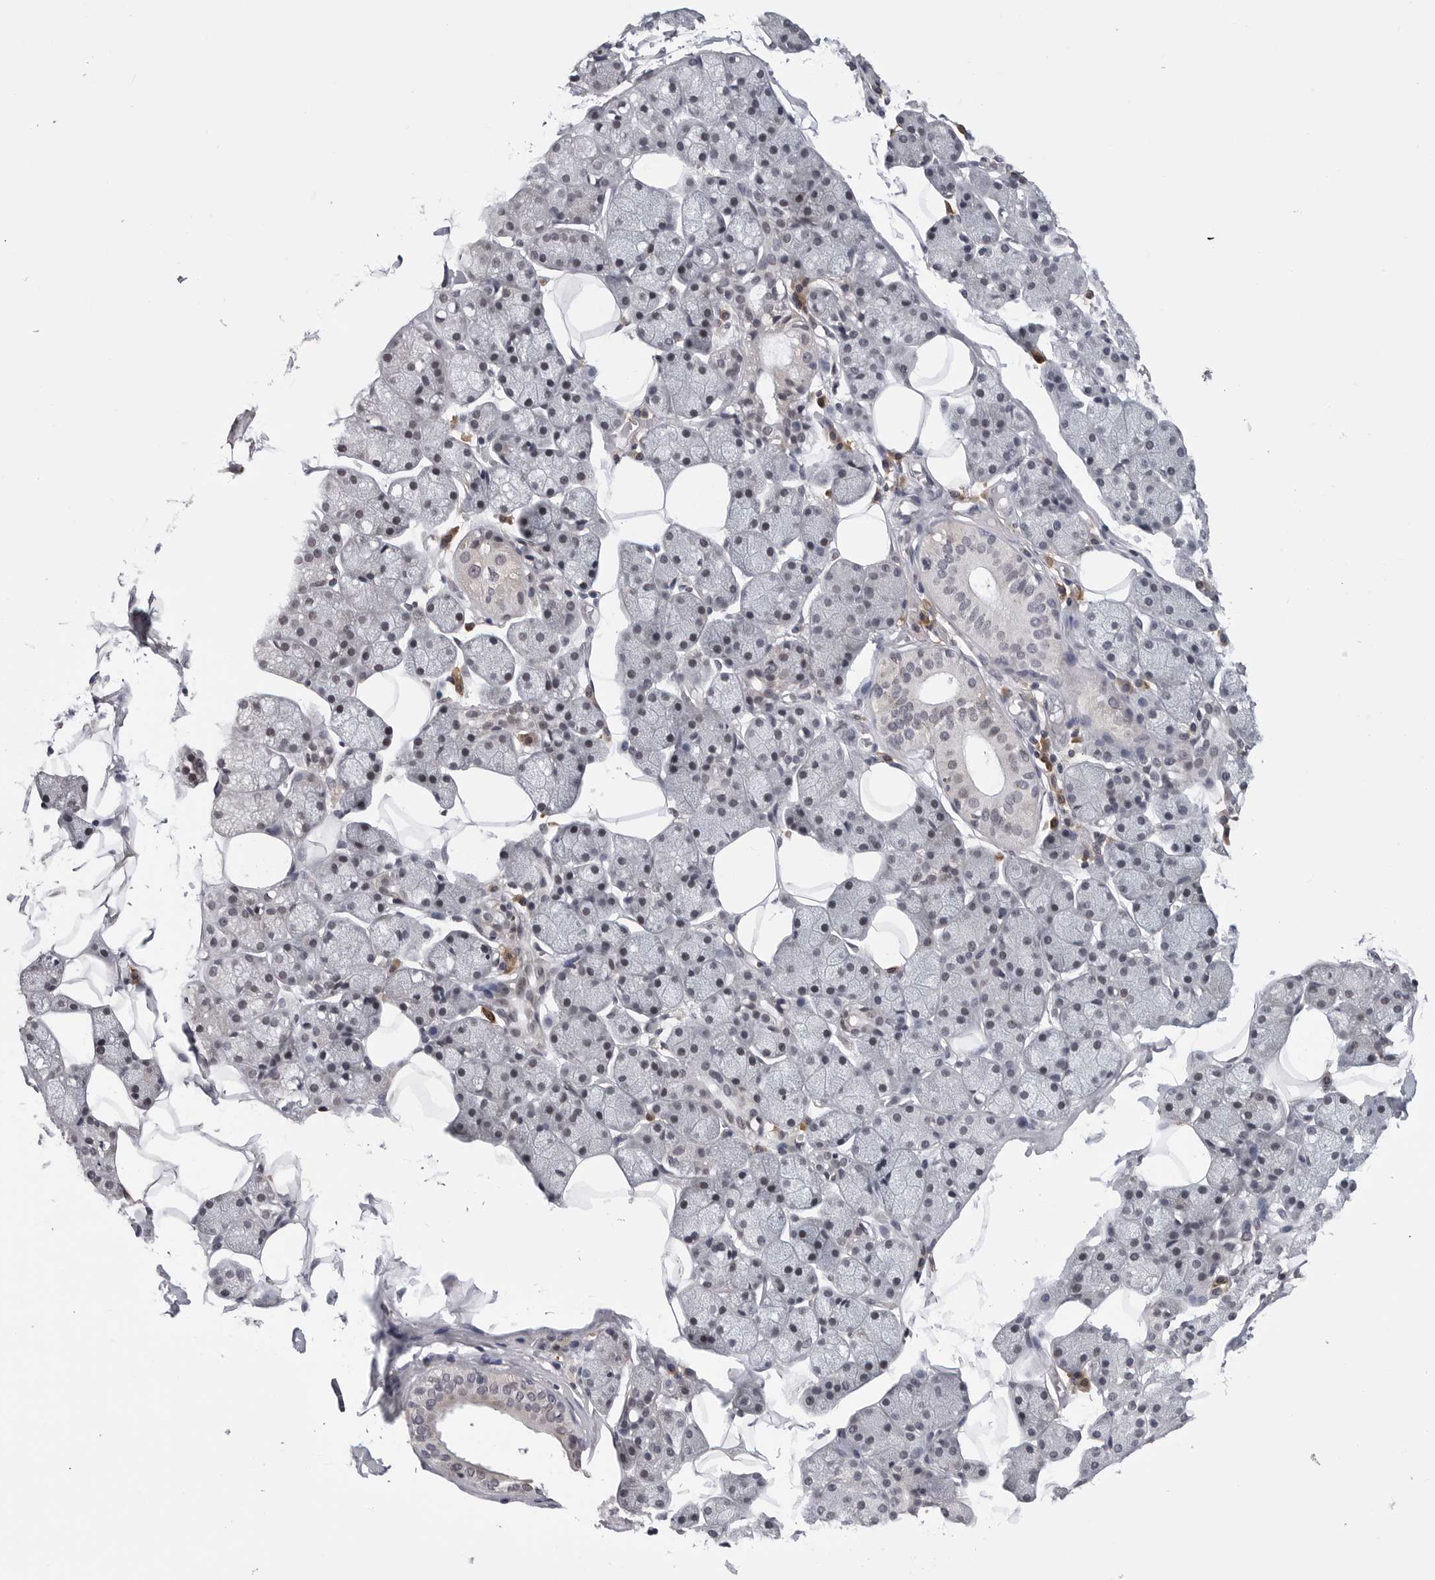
{"staining": {"intensity": "negative", "quantity": "none", "location": "none"}, "tissue": "salivary gland", "cell_type": "Glandular cells", "image_type": "normal", "snomed": [{"axis": "morphology", "description": "Normal tissue, NOS"}, {"axis": "topography", "description": "Salivary gland"}], "caption": "This is a photomicrograph of immunohistochemistry staining of benign salivary gland, which shows no expression in glandular cells.", "gene": "TRMT13", "patient": {"sex": "female", "age": 33}}